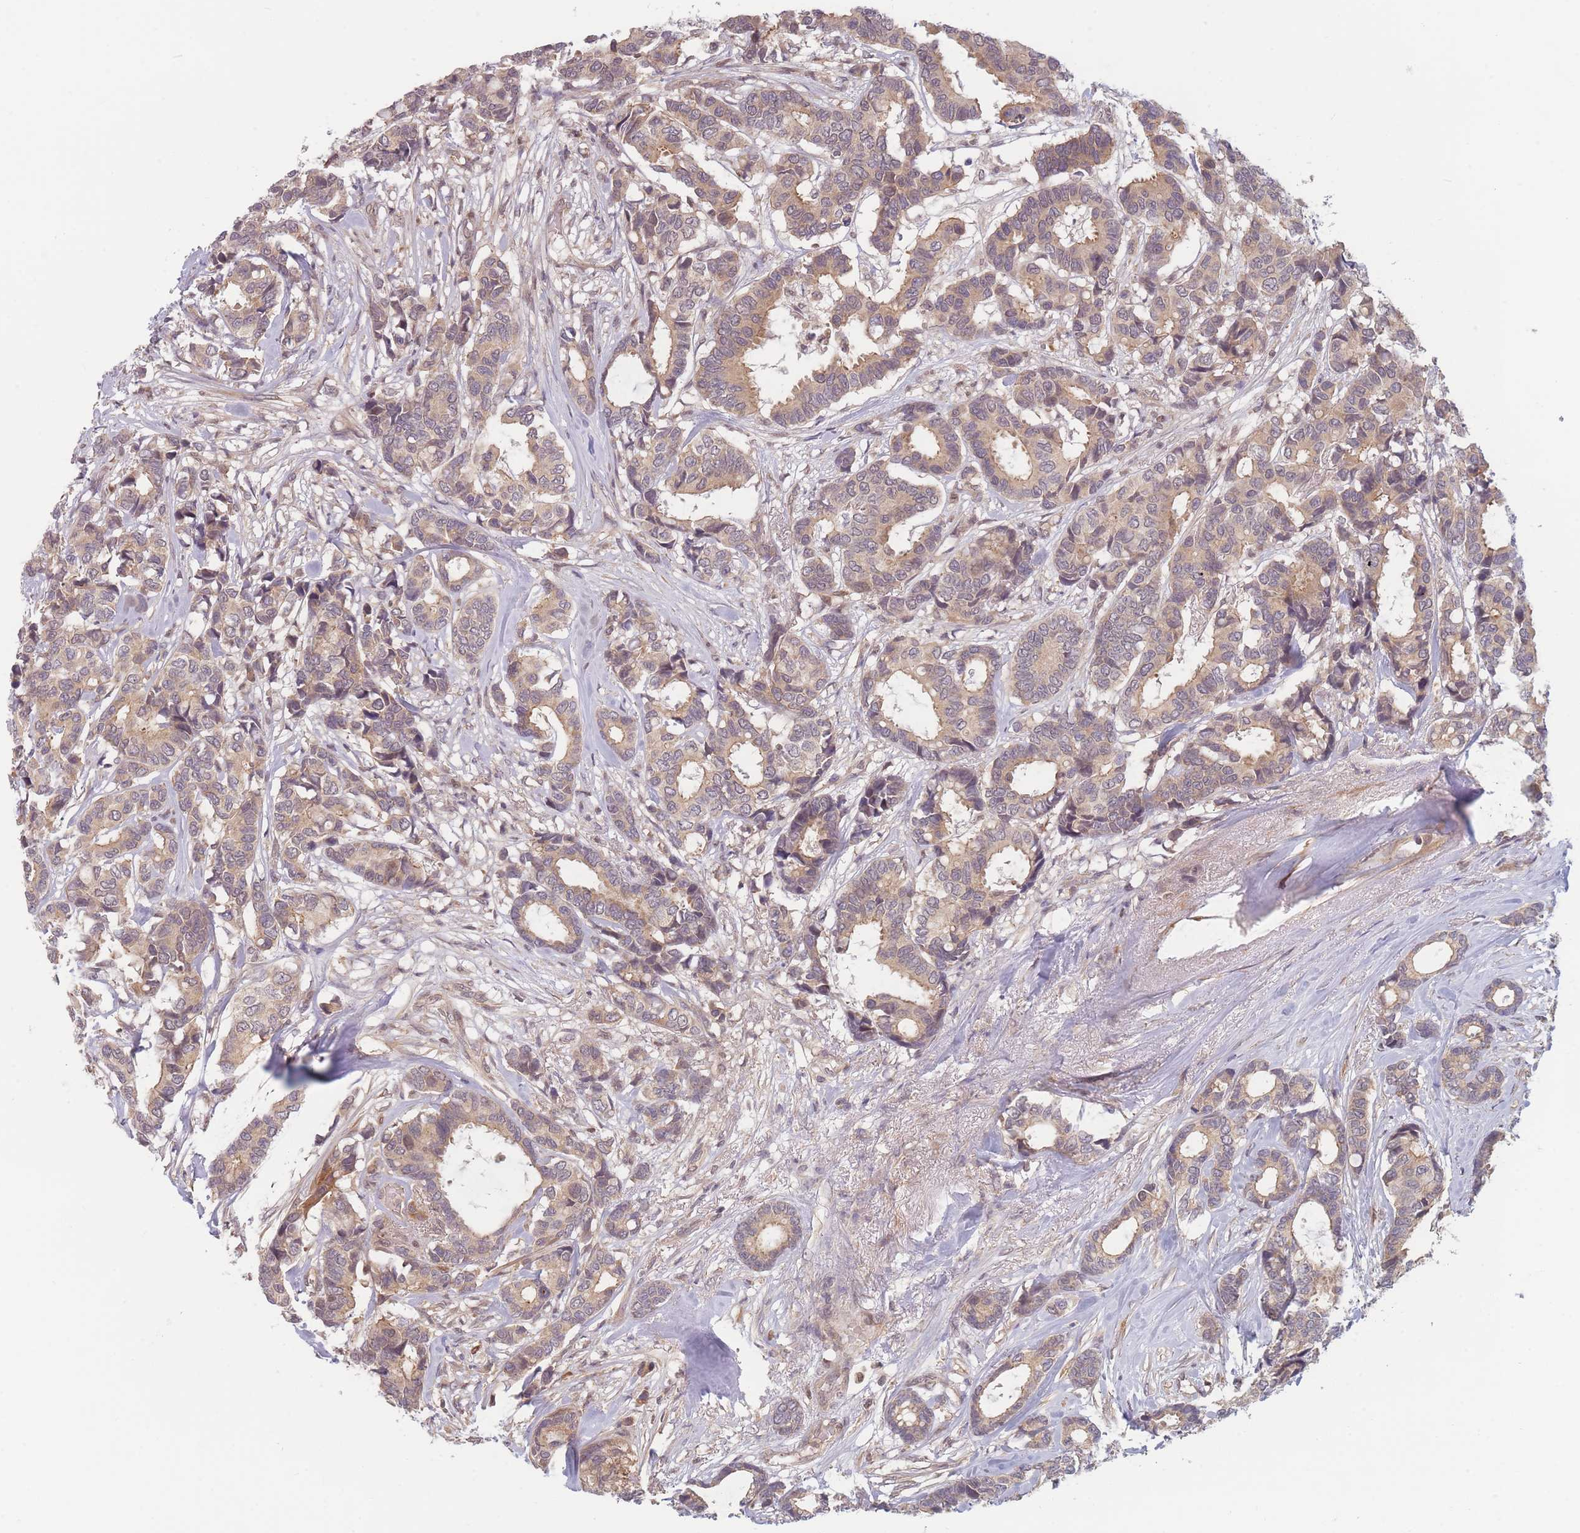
{"staining": {"intensity": "weak", "quantity": ">75%", "location": "cytoplasmic/membranous"}, "tissue": "breast cancer", "cell_type": "Tumor cells", "image_type": "cancer", "snomed": [{"axis": "morphology", "description": "Duct carcinoma"}, {"axis": "topography", "description": "Breast"}], "caption": "Immunohistochemical staining of human breast cancer displays weak cytoplasmic/membranous protein positivity in approximately >75% of tumor cells.", "gene": "FAM153A", "patient": {"sex": "female", "age": 87}}